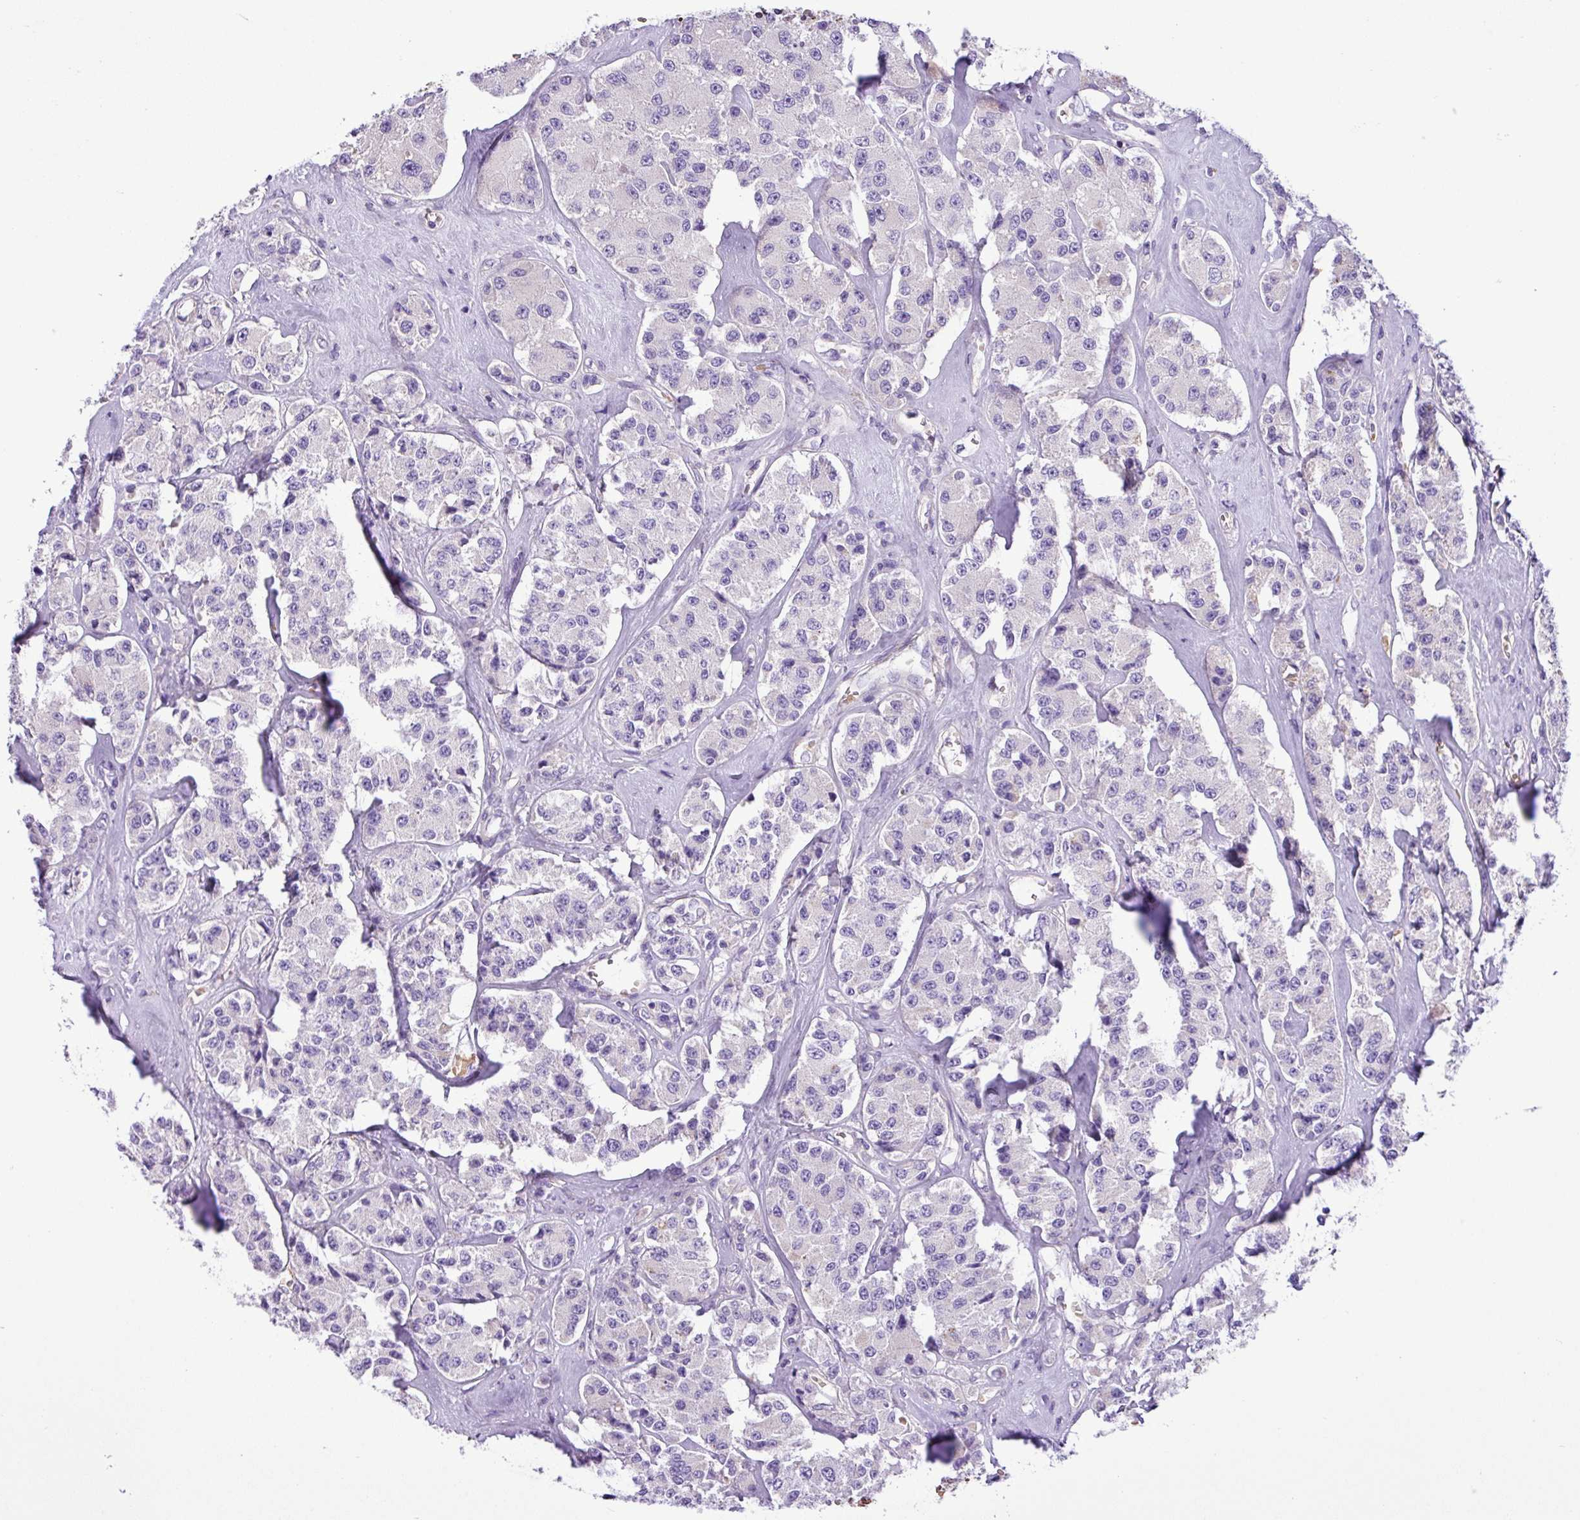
{"staining": {"intensity": "negative", "quantity": "none", "location": "none"}, "tissue": "carcinoid", "cell_type": "Tumor cells", "image_type": "cancer", "snomed": [{"axis": "morphology", "description": "Carcinoid, malignant, NOS"}, {"axis": "topography", "description": "Pancreas"}], "caption": "The immunohistochemistry (IHC) image has no significant staining in tumor cells of carcinoid (malignant) tissue.", "gene": "C11orf91", "patient": {"sex": "male", "age": 41}}